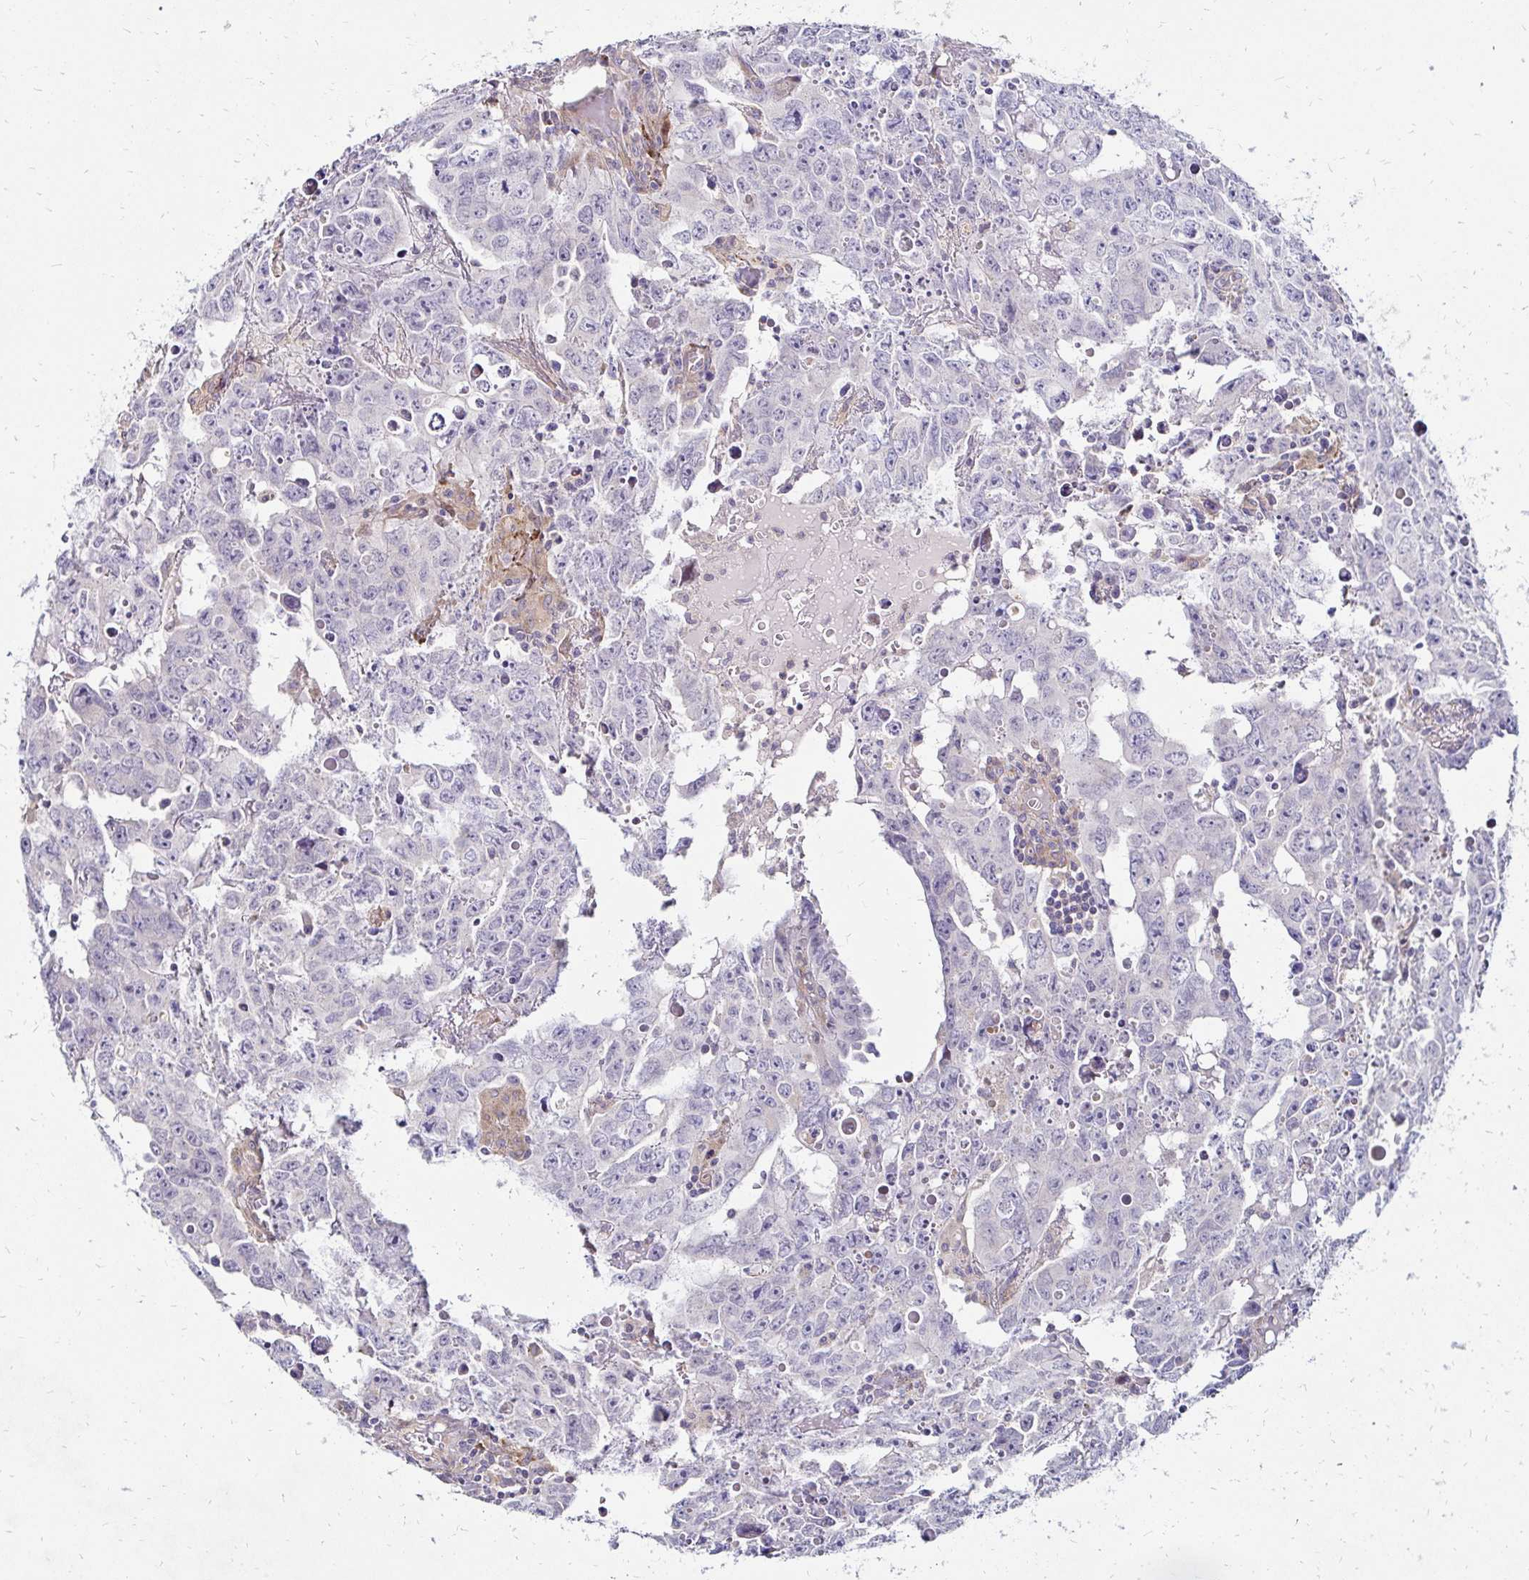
{"staining": {"intensity": "negative", "quantity": "none", "location": "none"}, "tissue": "testis cancer", "cell_type": "Tumor cells", "image_type": "cancer", "snomed": [{"axis": "morphology", "description": "Carcinoma, Embryonal, NOS"}, {"axis": "topography", "description": "Testis"}], "caption": "This is a image of immunohistochemistry staining of embryonal carcinoma (testis), which shows no positivity in tumor cells.", "gene": "IDUA", "patient": {"sex": "male", "age": 22}}